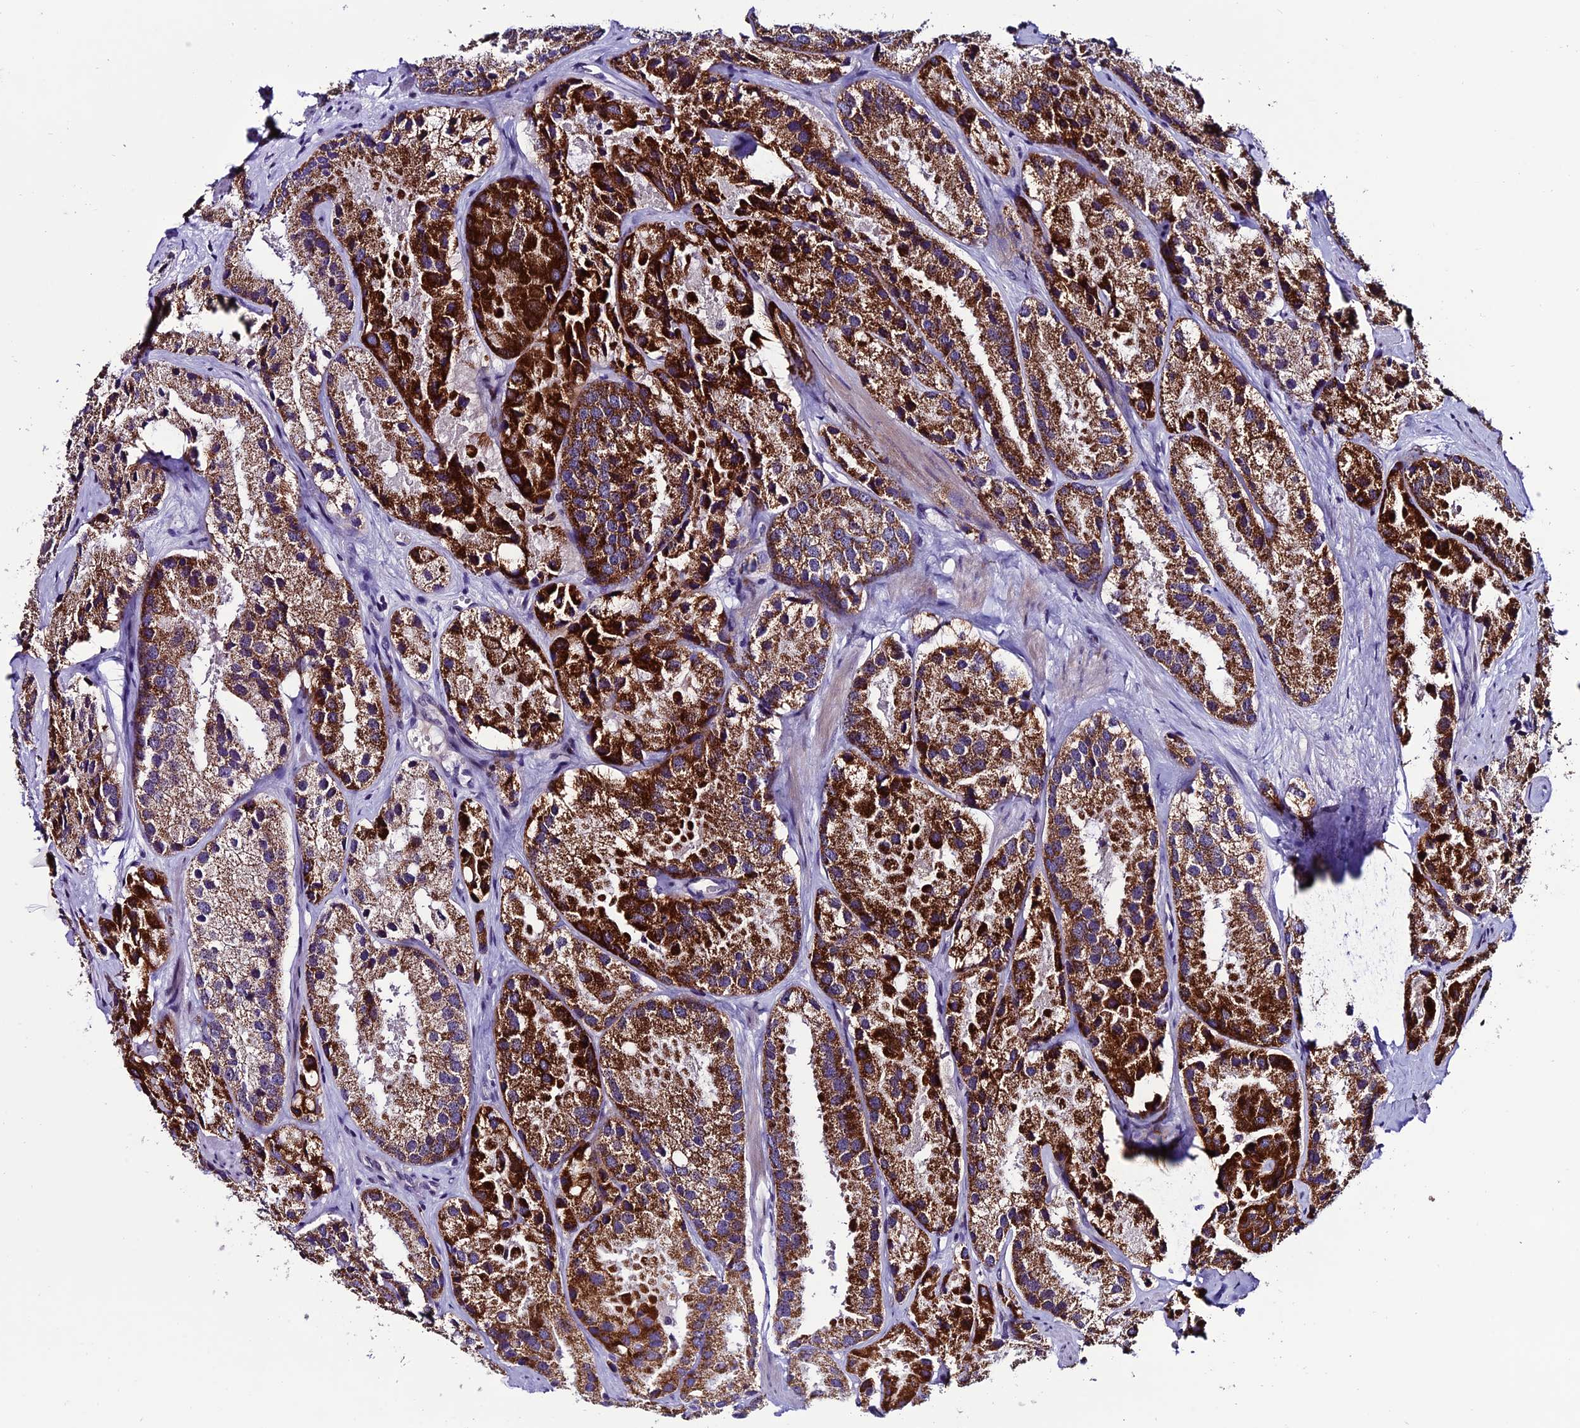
{"staining": {"intensity": "strong", "quantity": "25%-75%", "location": "cytoplasmic/membranous"}, "tissue": "prostate cancer", "cell_type": "Tumor cells", "image_type": "cancer", "snomed": [{"axis": "morphology", "description": "Adenocarcinoma, High grade"}, {"axis": "topography", "description": "Prostate"}], "caption": "Immunohistochemistry (IHC) histopathology image of neoplastic tissue: prostate high-grade adenocarcinoma stained using immunohistochemistry (IHC) displays high levels of strong protein expression localized specifically in the cytoplasmic/membranous of tumor cells, appearing as a cytoplasmic/membranous brown color.", "gene": "SLC10A1", "patient": {"sex": "male", "age": 66}}